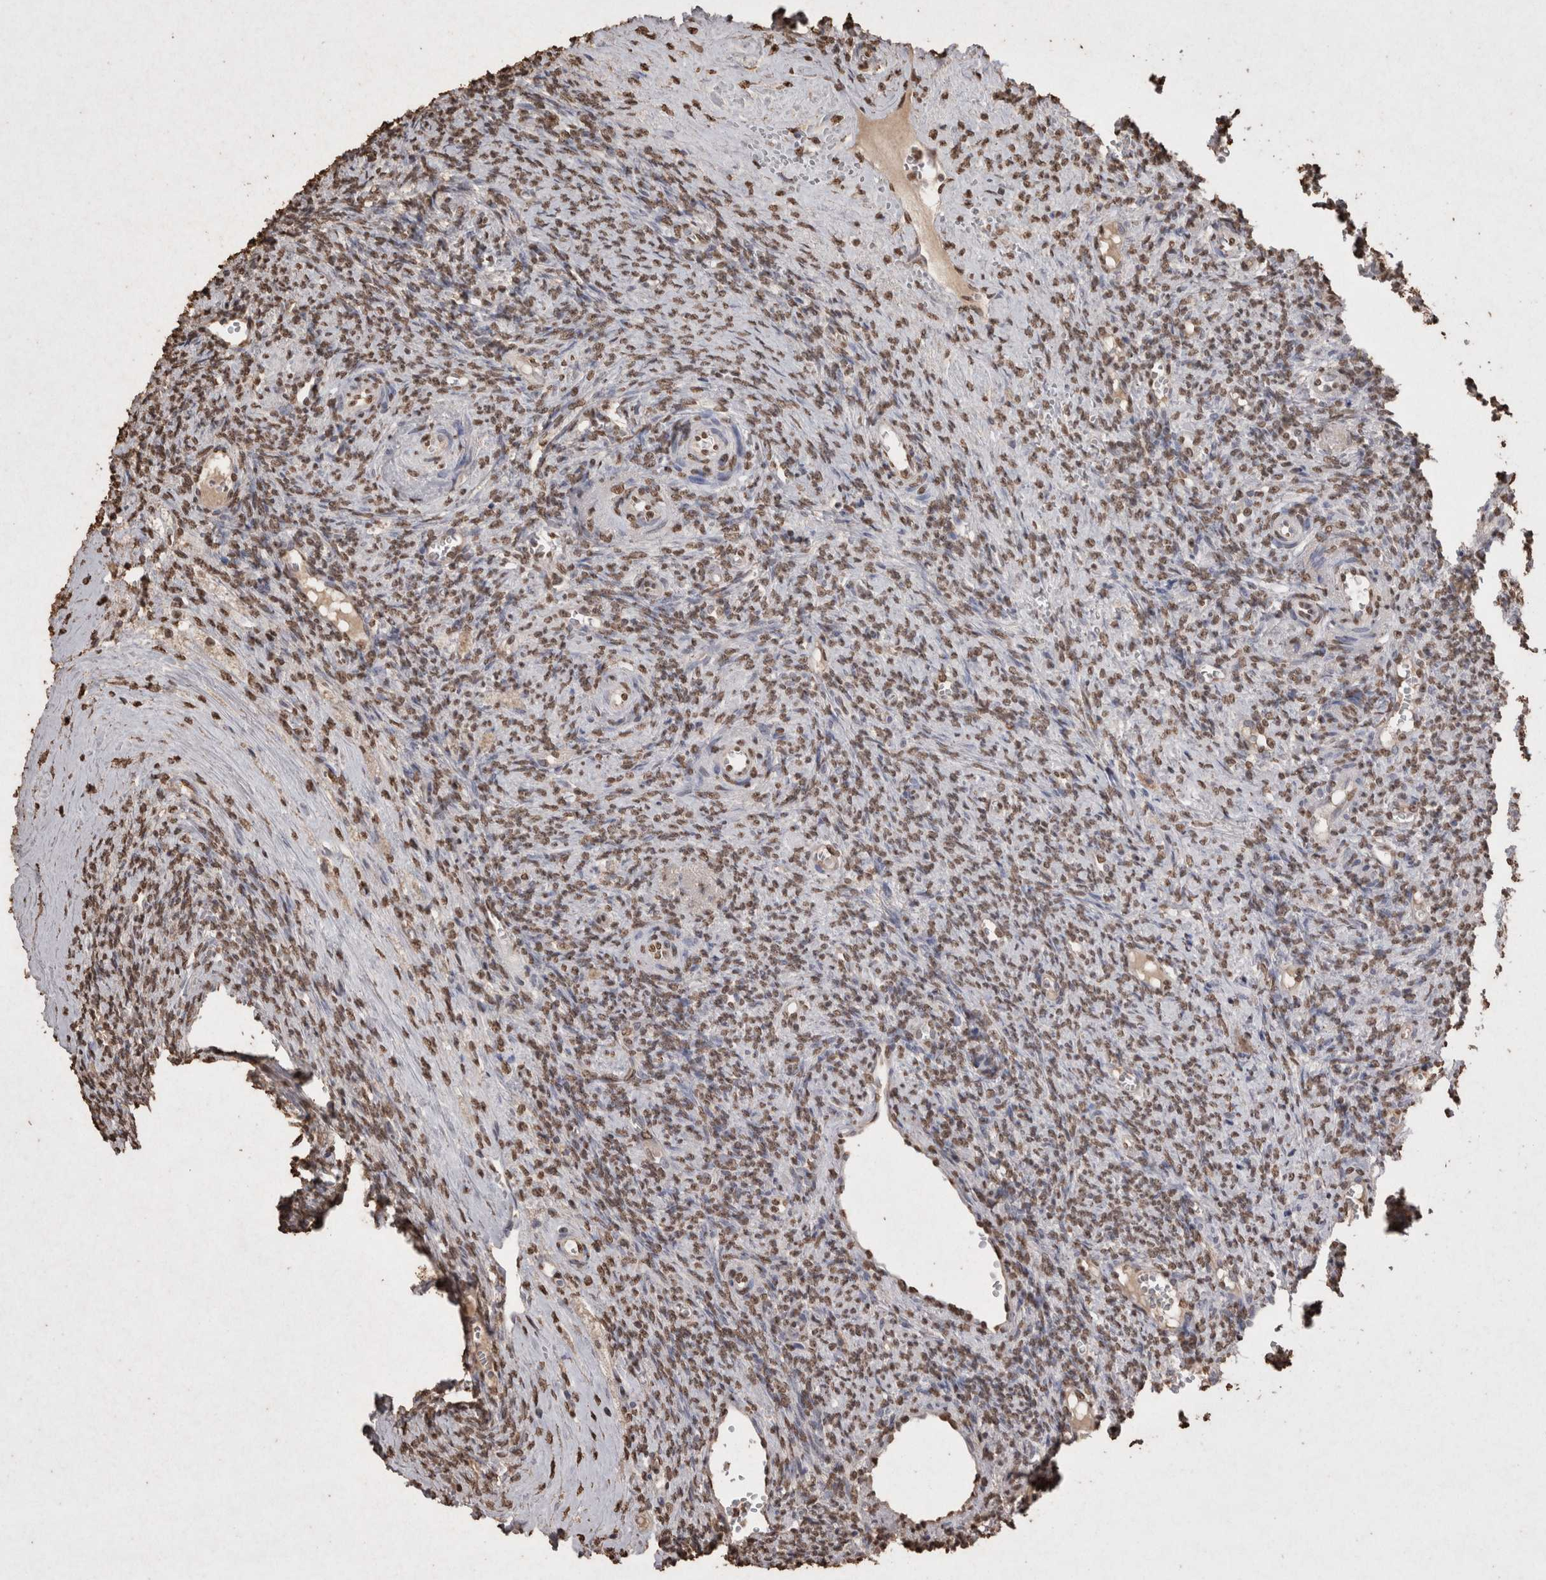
{"staining": {"intensity": "moderate", "quantity": ">75%", "location": "nuclear"}, "tissue": "ovary", "cell_type": "Ovarian stroma cells", "image_type": "normal", "snomed": [{"axis": "morphology", "description": "Normal tissue, NOS"}, {"axis": "topography", "description": "Ovary"}], "caption": "The immunohistochemical stain shows moderate nuclear expression in ovarian stroma cells of benign ovary. (Brightfield microscopy of DAB IHC at high magnification).", "gene": "POU5F1", "patient": {"sex": "female", "age": 41}}